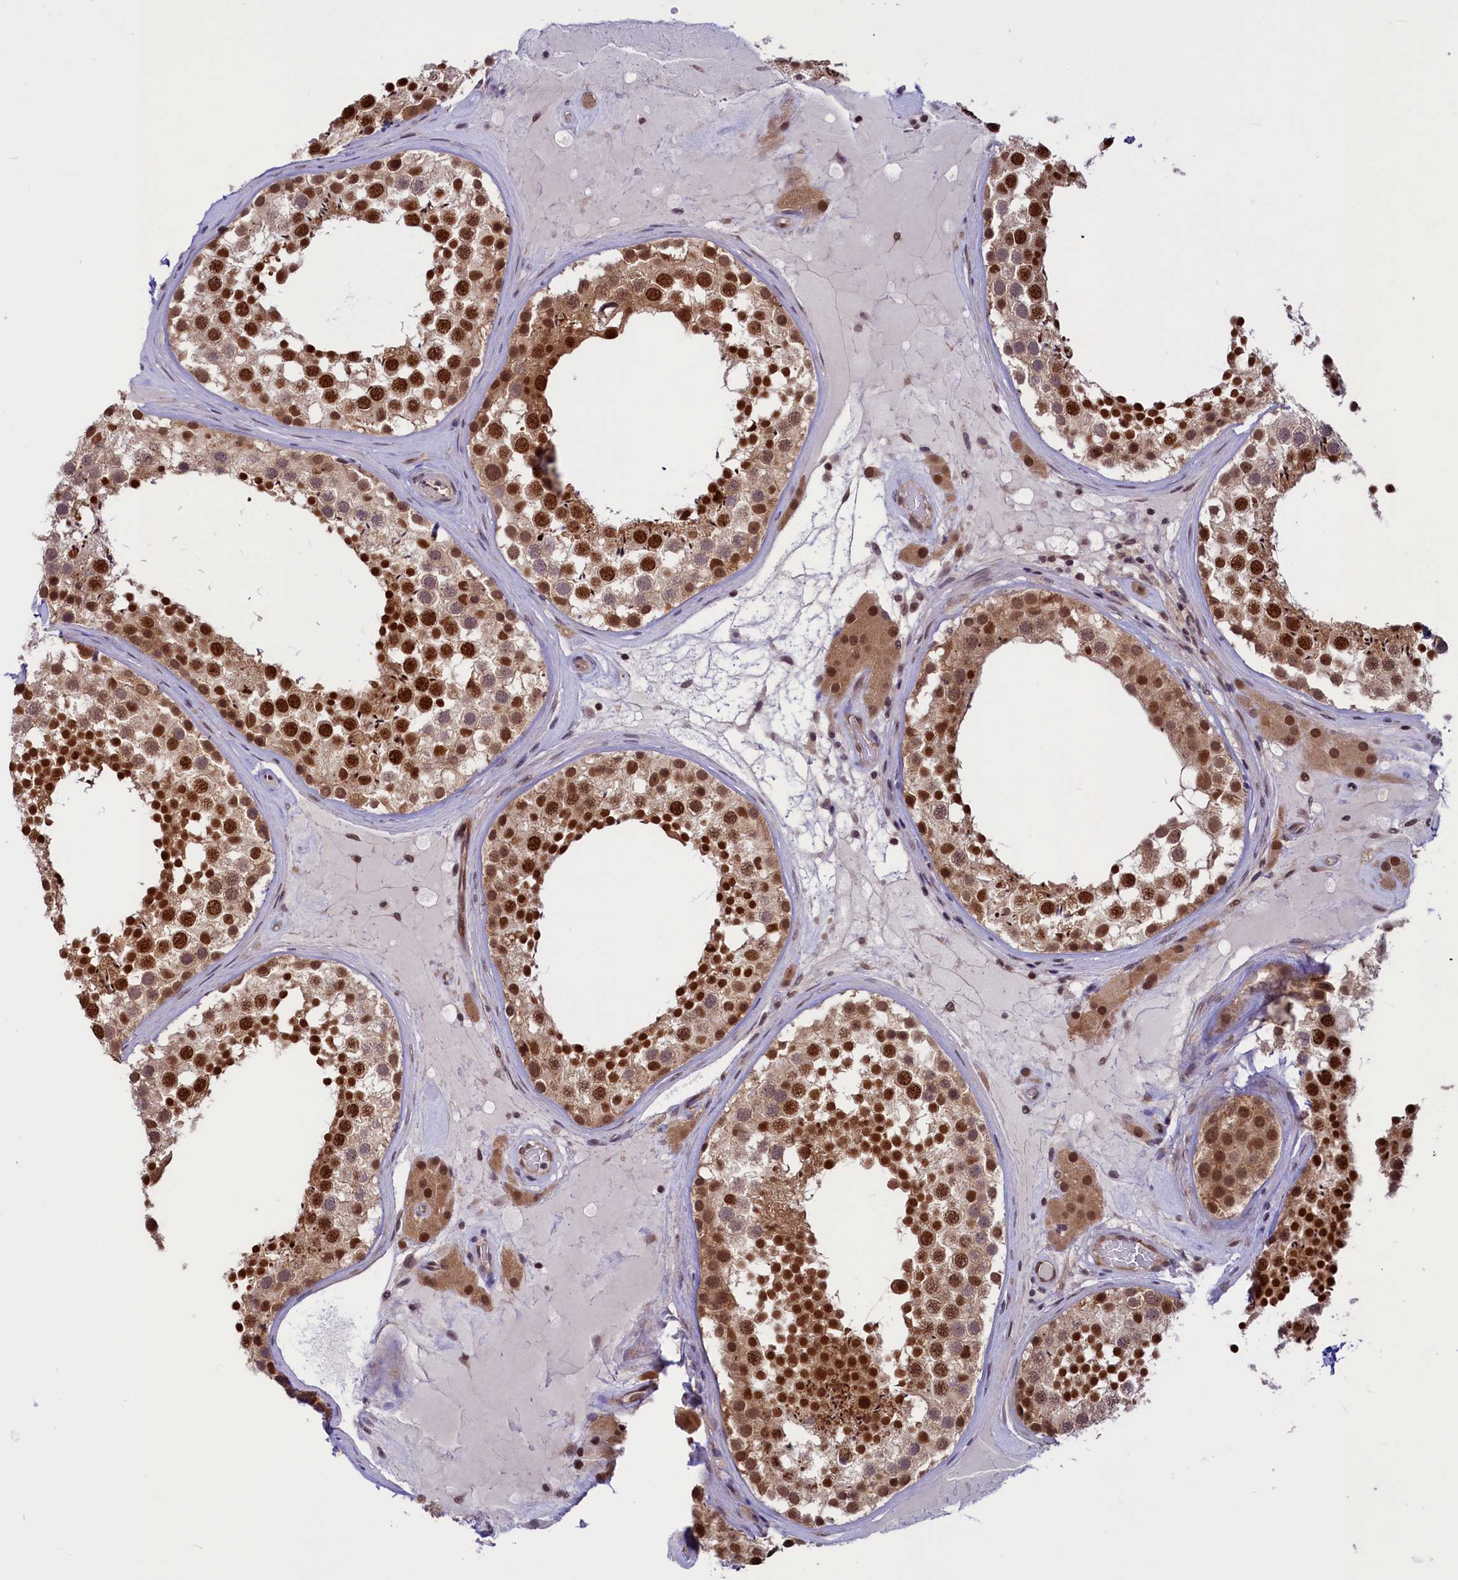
{"staining": {"intensity": "strong", "quantity": ">75%", "location": "cytoplasmic/membranous,nuclear"}, "tissue": "testis", "cell_type": "Cells in seminiferous ducts", "image_type": "normal", "snomed": [{"axis": "morphology", "description": "Normal tissue, NOS"}, {"axis": "topography", "description": "Testis"}], "caption": "DAB (3,3'-diaminobenzidine) immunohistochemical staining of normal testis displays strong cytoplasmic/membranous,nuclear protein positivity in approximately >75% of cells in seminiferous ducts. The staining is performed using DAB brown chromogen to label protein expression. The nuclei are counter-stained blue using hematoxylin.", "gene": "SLC7A6OS", "patient": {"sex": "male", "age": 46}}